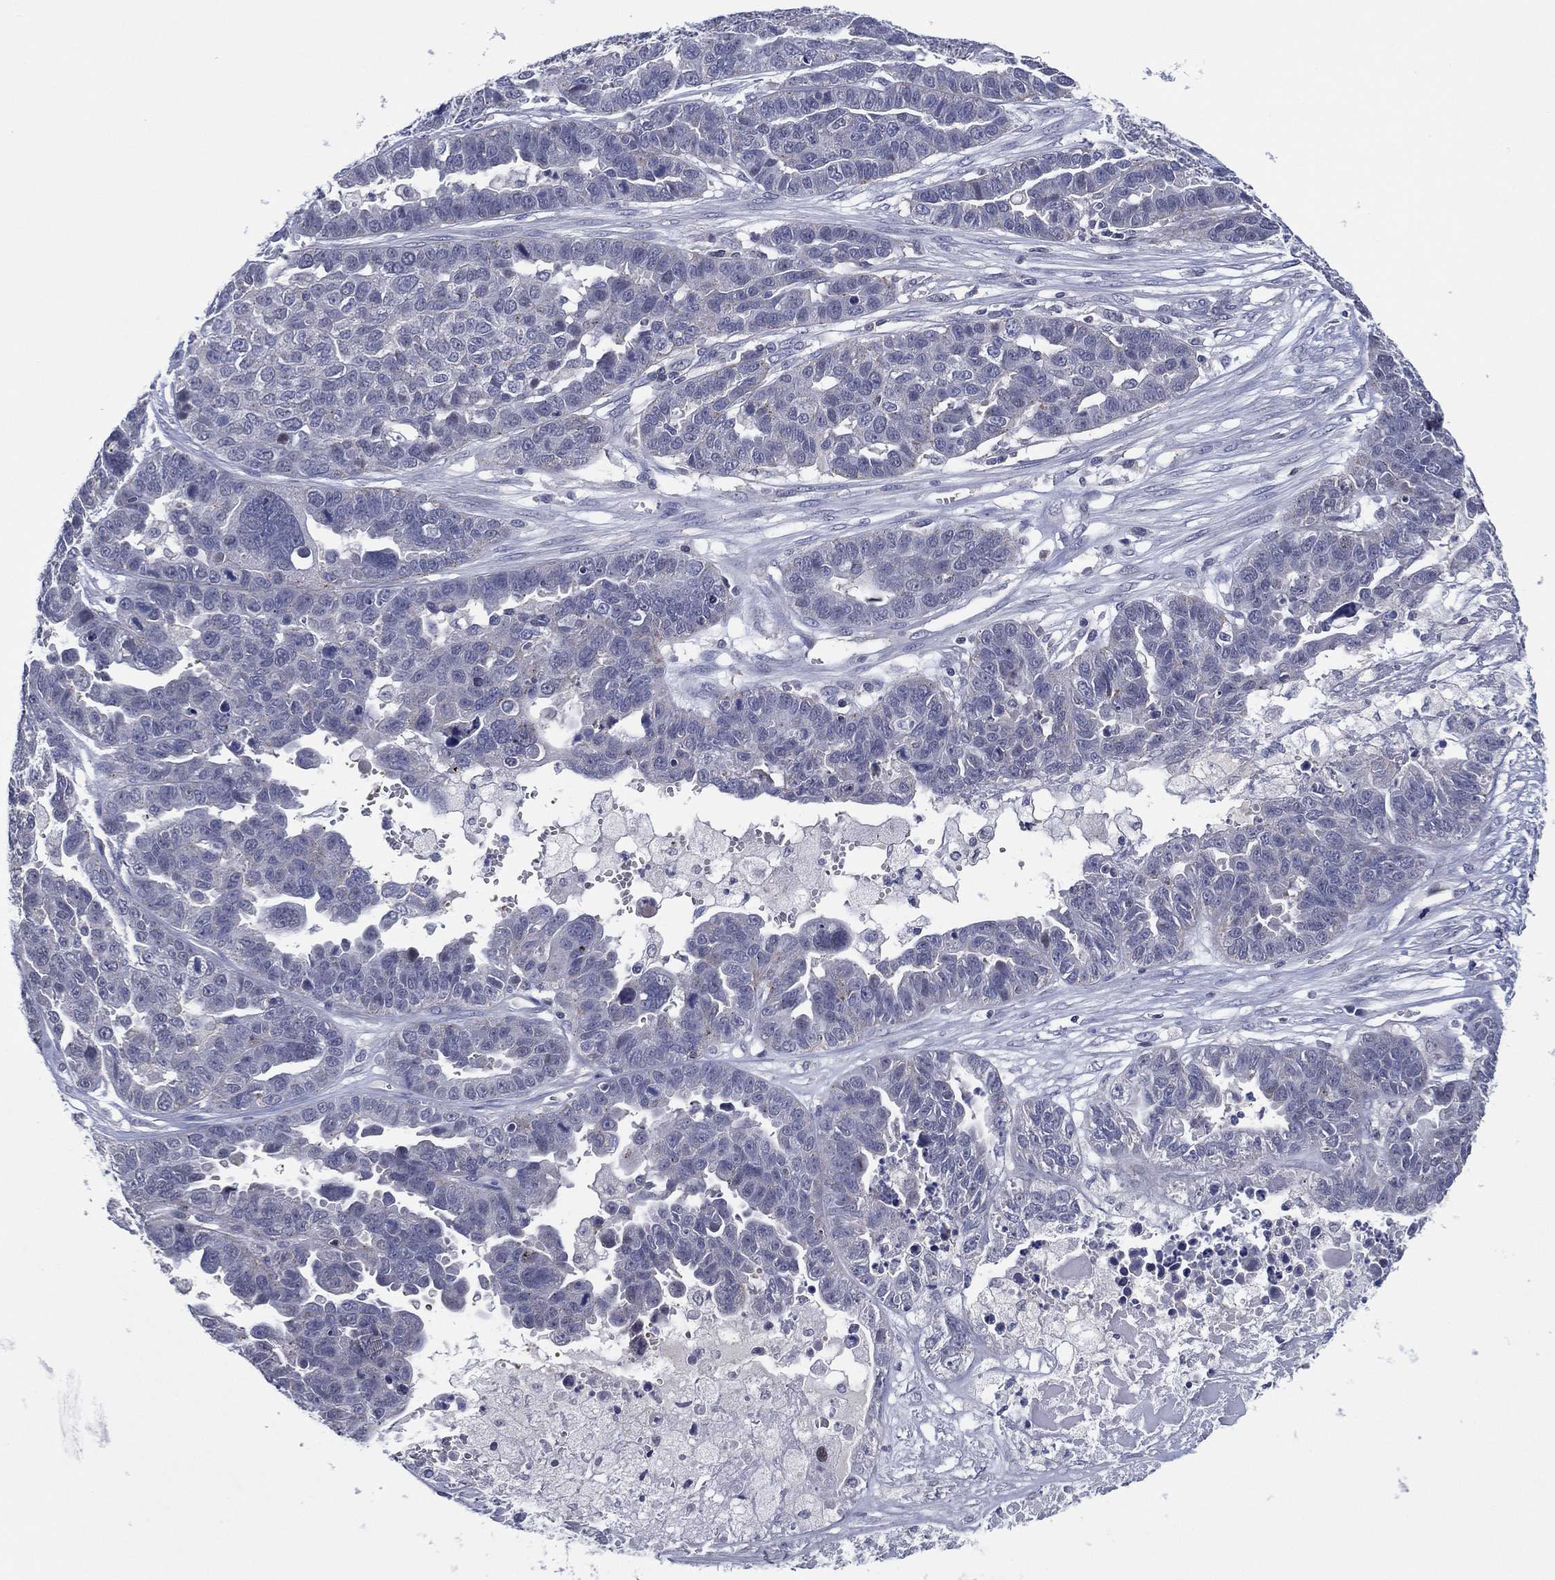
{"staining": {"intensity": "negative", "quantity": "none", "location": "none"}, "tissue": "ovarian cancer", "cell_type": "Tumor cells", "image_type": "cancer", "snomed": [{"axis": "morphology", "description": "Cystadenocarcinoma, serous, NOS"}, {"axis": "topography", "description": "Ovary"}], "caption": "There is no significant staining in tumor cells of serous cystadenocarcinoma (ovarian).", "gene": "TRIM31", "patient": {"sex": "female", "age": 87}}